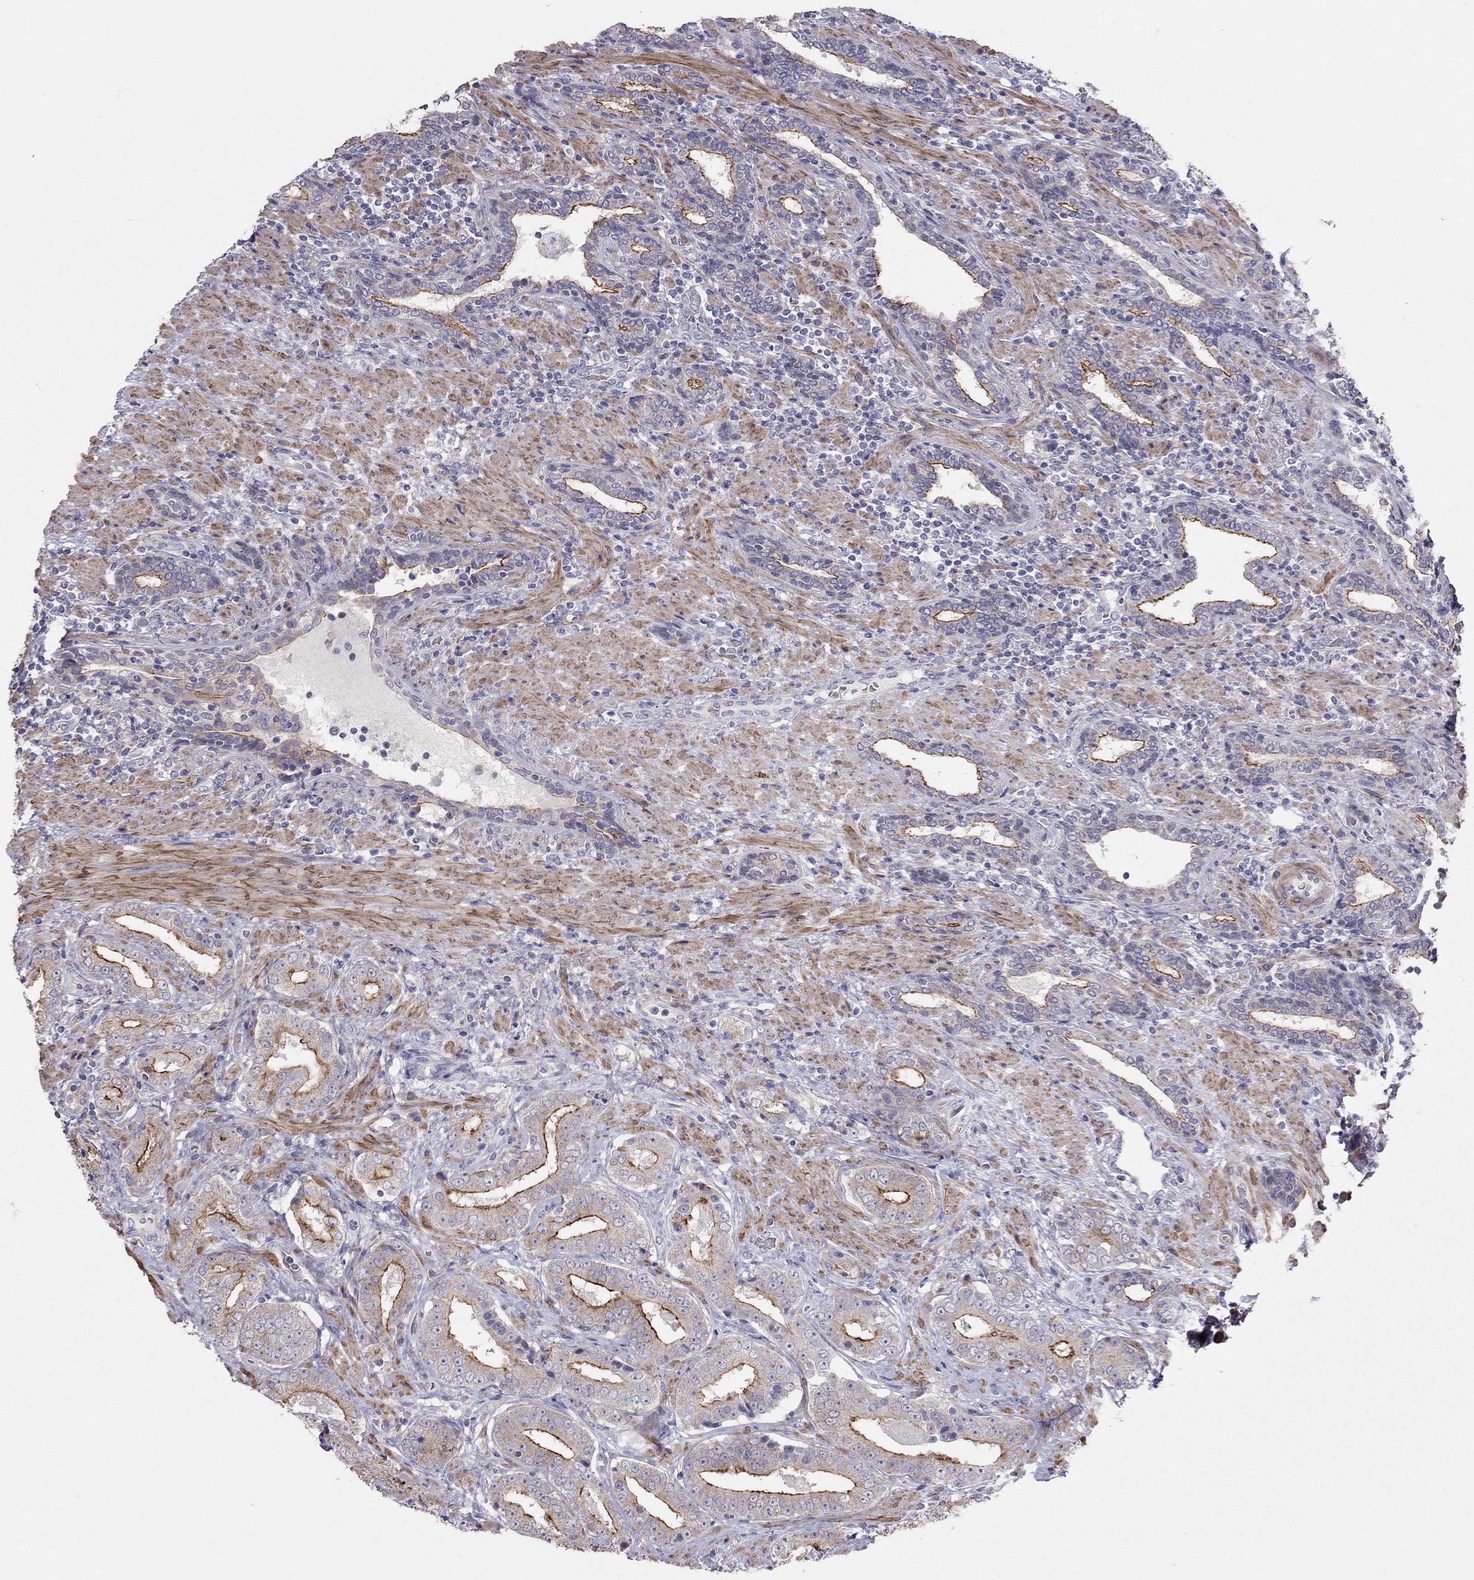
{"staining": {"intensity": "strong", "quantity": "25%-75%", "location": "cytoplasmic/membranous"}, "tissue": "prostate cancer", "cell_type": "Tumor cells", "image_type": "cancer", "snomed": [{"axis": "morphology", "description": "Adenocarcinoma, Low grade"}, {"axis": "topography", "description": "Prostate and seminal vesicle, NOS"}], "caption": "IHC of prostate low-grade adenocarcinoma shows high levels of strong cytoplasmic/membranous positivity in about 25%-75% of tumor cells.", "gene": "SYTL2", "patient": {"sex": "male", "age": 61}}